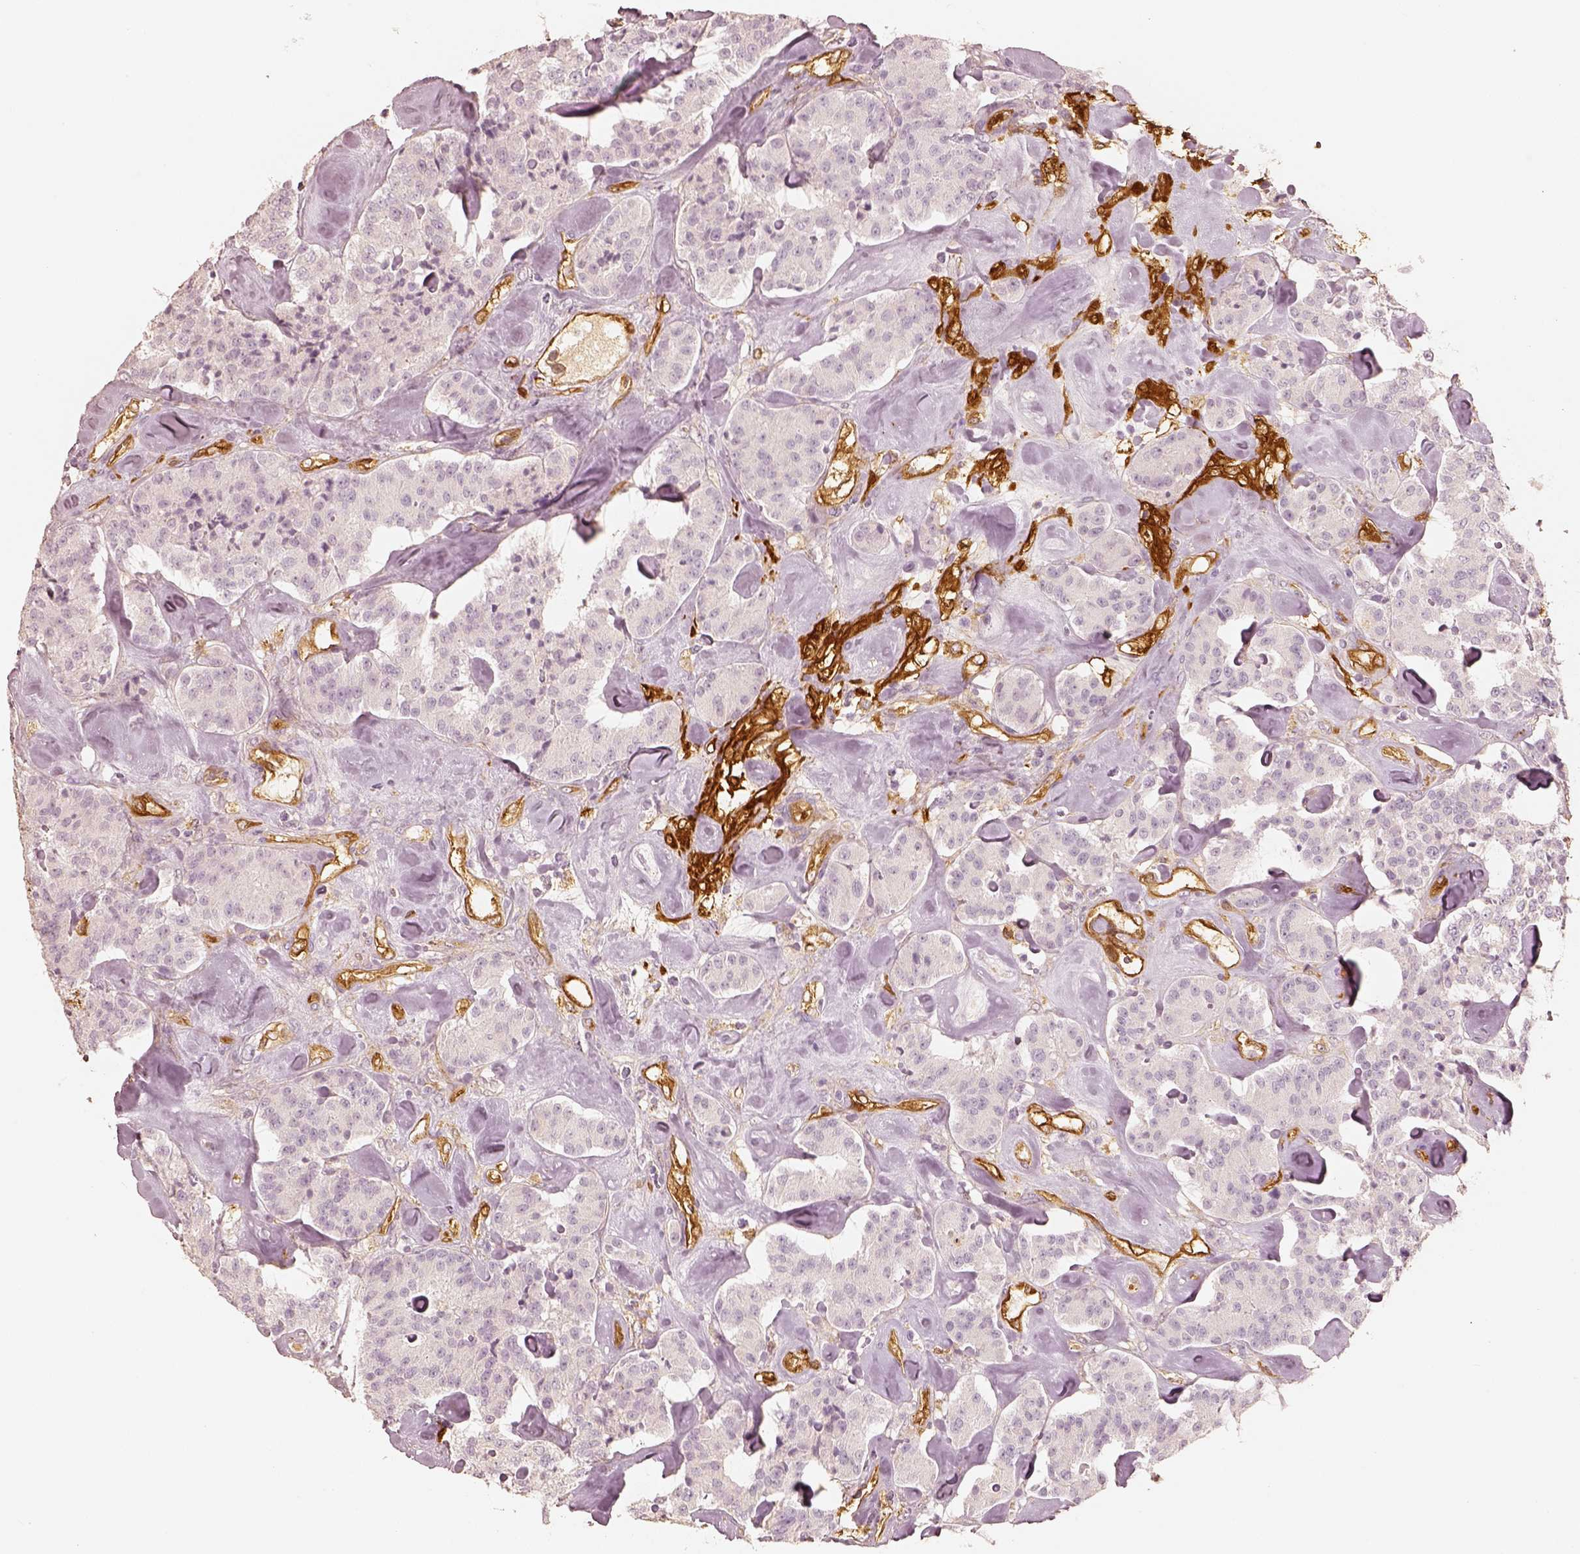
{"staining": {"intensity": "negative", "quantity": "none", "location": "none"}, "tissue": "carcinoid", "cell_type": "Tumor cells", "image_type": "cancer", "snomed": [{"axis": "morphology", "description": "Carcinoid, malignant, NOS"}, {"axis": "topography", "description": "Pancreas"}], "caption": "Tumor cells show no significant staining in carcinoid.", "gene": "FSCN1", "patient": {"sex": "male", "age": 41}}